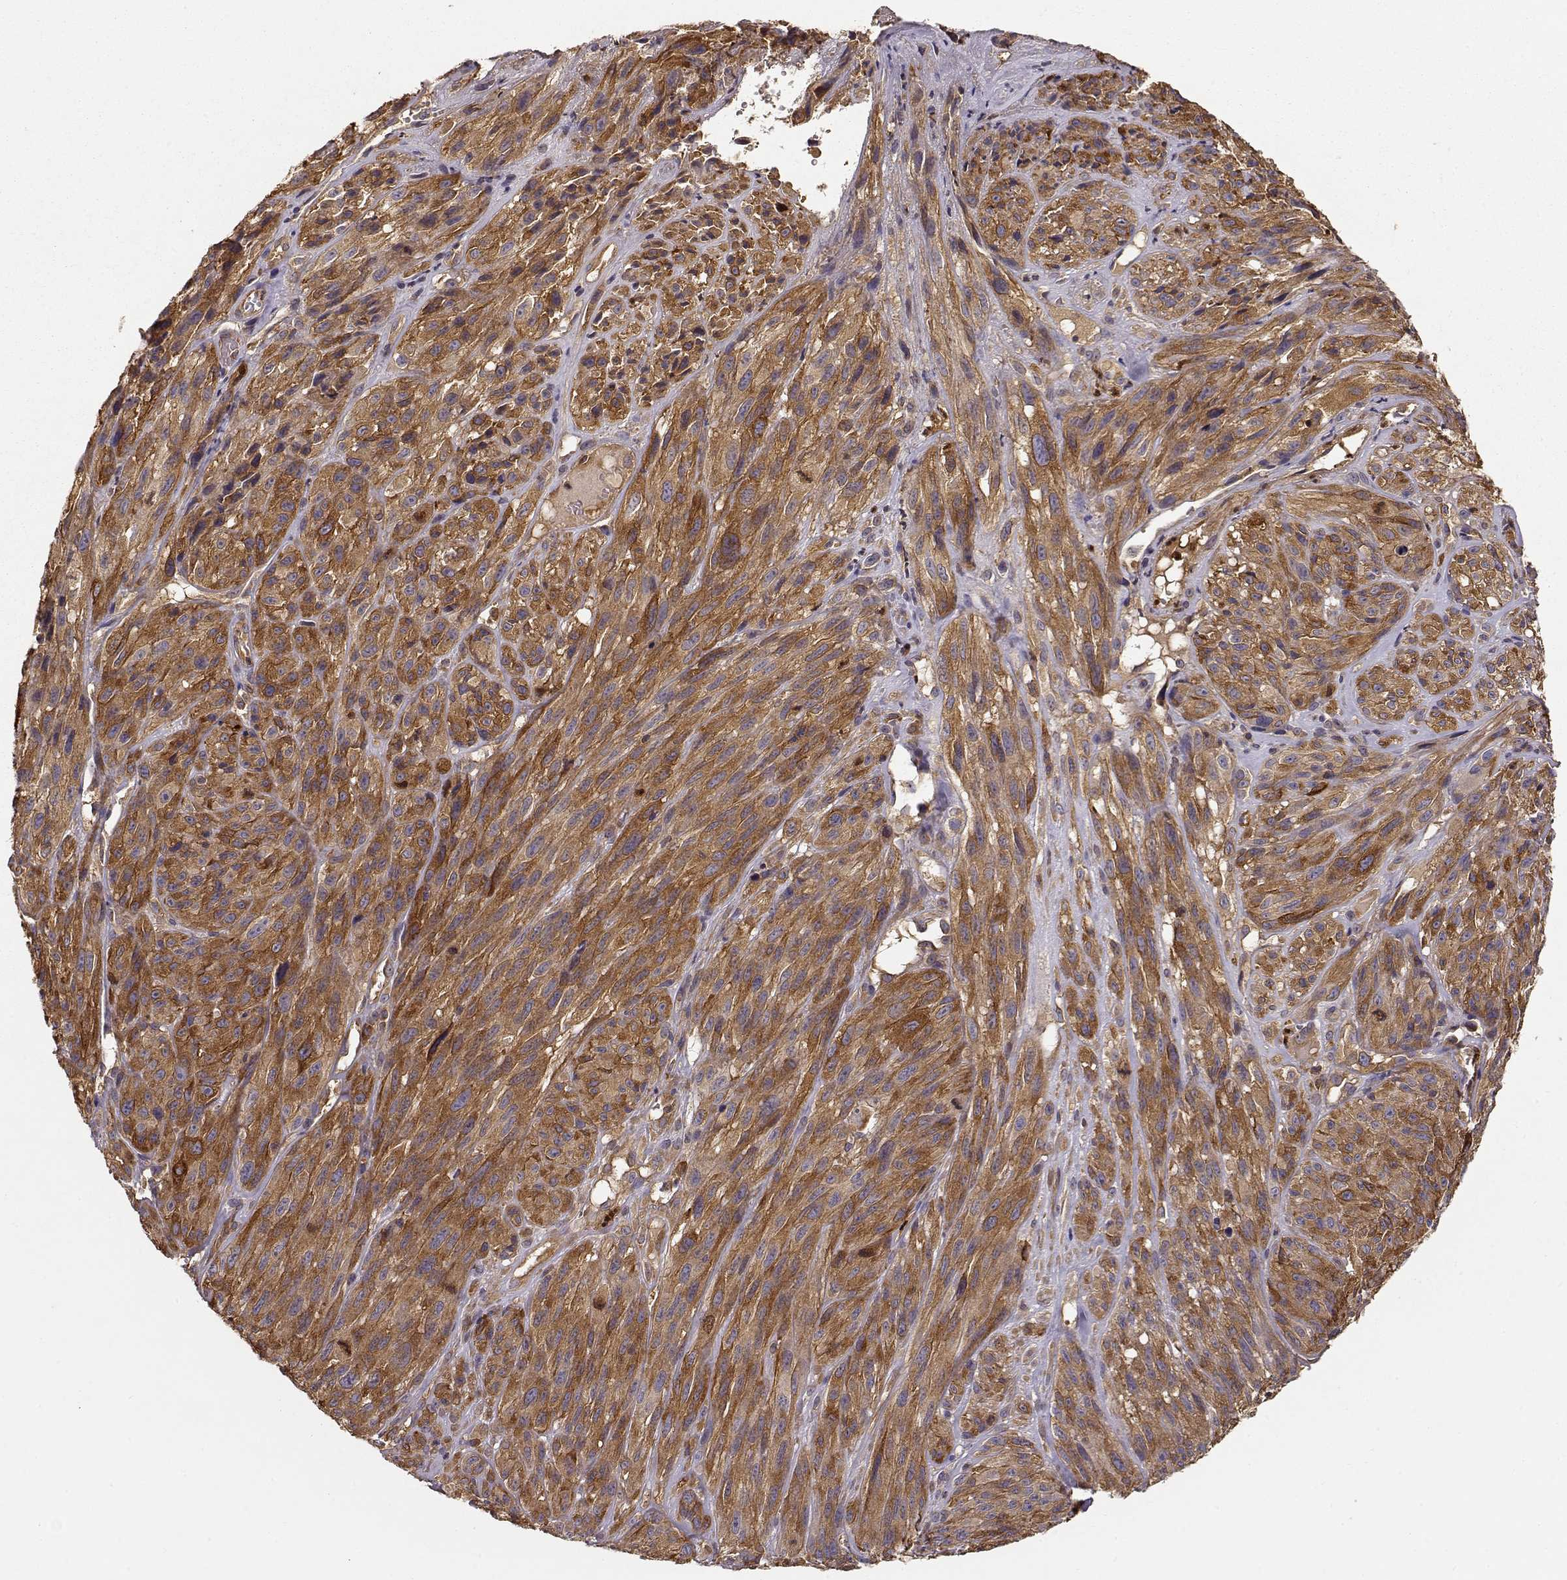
{"staining": {"intensity": "moderate", "quantity": ">75%", "location": "cytoplasmic/membranous"}, "tissue": "melanoma", "cell_type": "Tumor cells", "image_type": "cancer", "snomed": [{"axis": "morphology", "description": "Malignant melanoma, NOS"}, {"axis": "topography", "description": "Skin"}], "caption": "Moderate cytoplasmic/membranous protein staining is appreciated in approximately >75% of tumor cells in melanoma.", "gene": "ARHGEF2", "patient": {"sex": "male", "age": 51}}